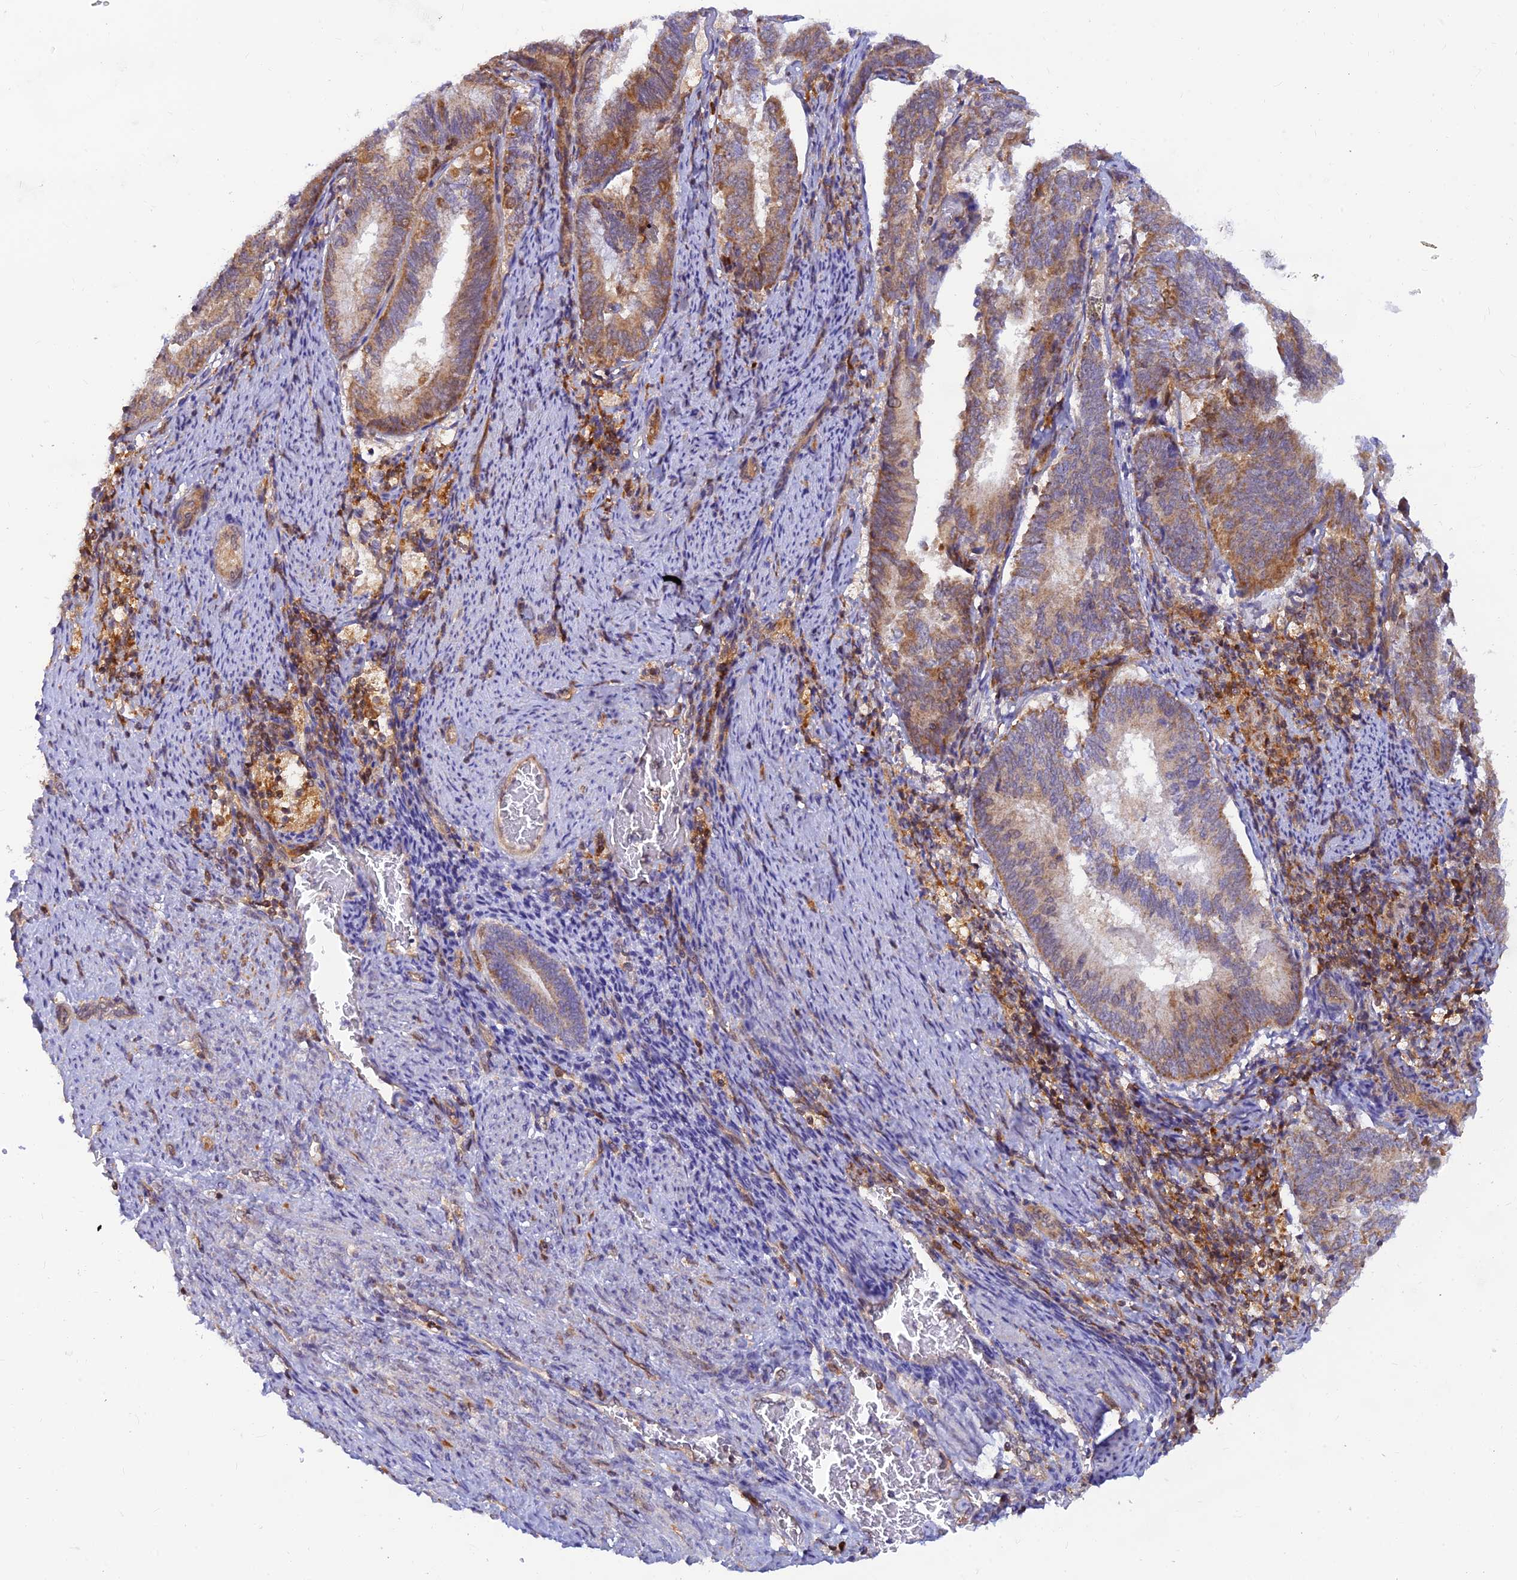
{"staining": {"intensity": "moderate", "quantity": ">75%", "location": "cytoplasmic/membranous"}, "tissue": "endometrial cancer", "cell_type": "Tumor cells", "image_type": "cancer", "snomed": [{"axis": "morphology", "description": "Adenocarcinoma, NOS"}, {"axis": "topography", "description": "Endometrium"}], "caption": "Immunohistochemistry of adenocarcinoma (endometrial) exhibits medium levels of moderate cytoplasmic/membranous expression in approximately >75% of tumor cells.", "gene": "LYSMD2", "patient": {"sex": "female", "age": 80}}